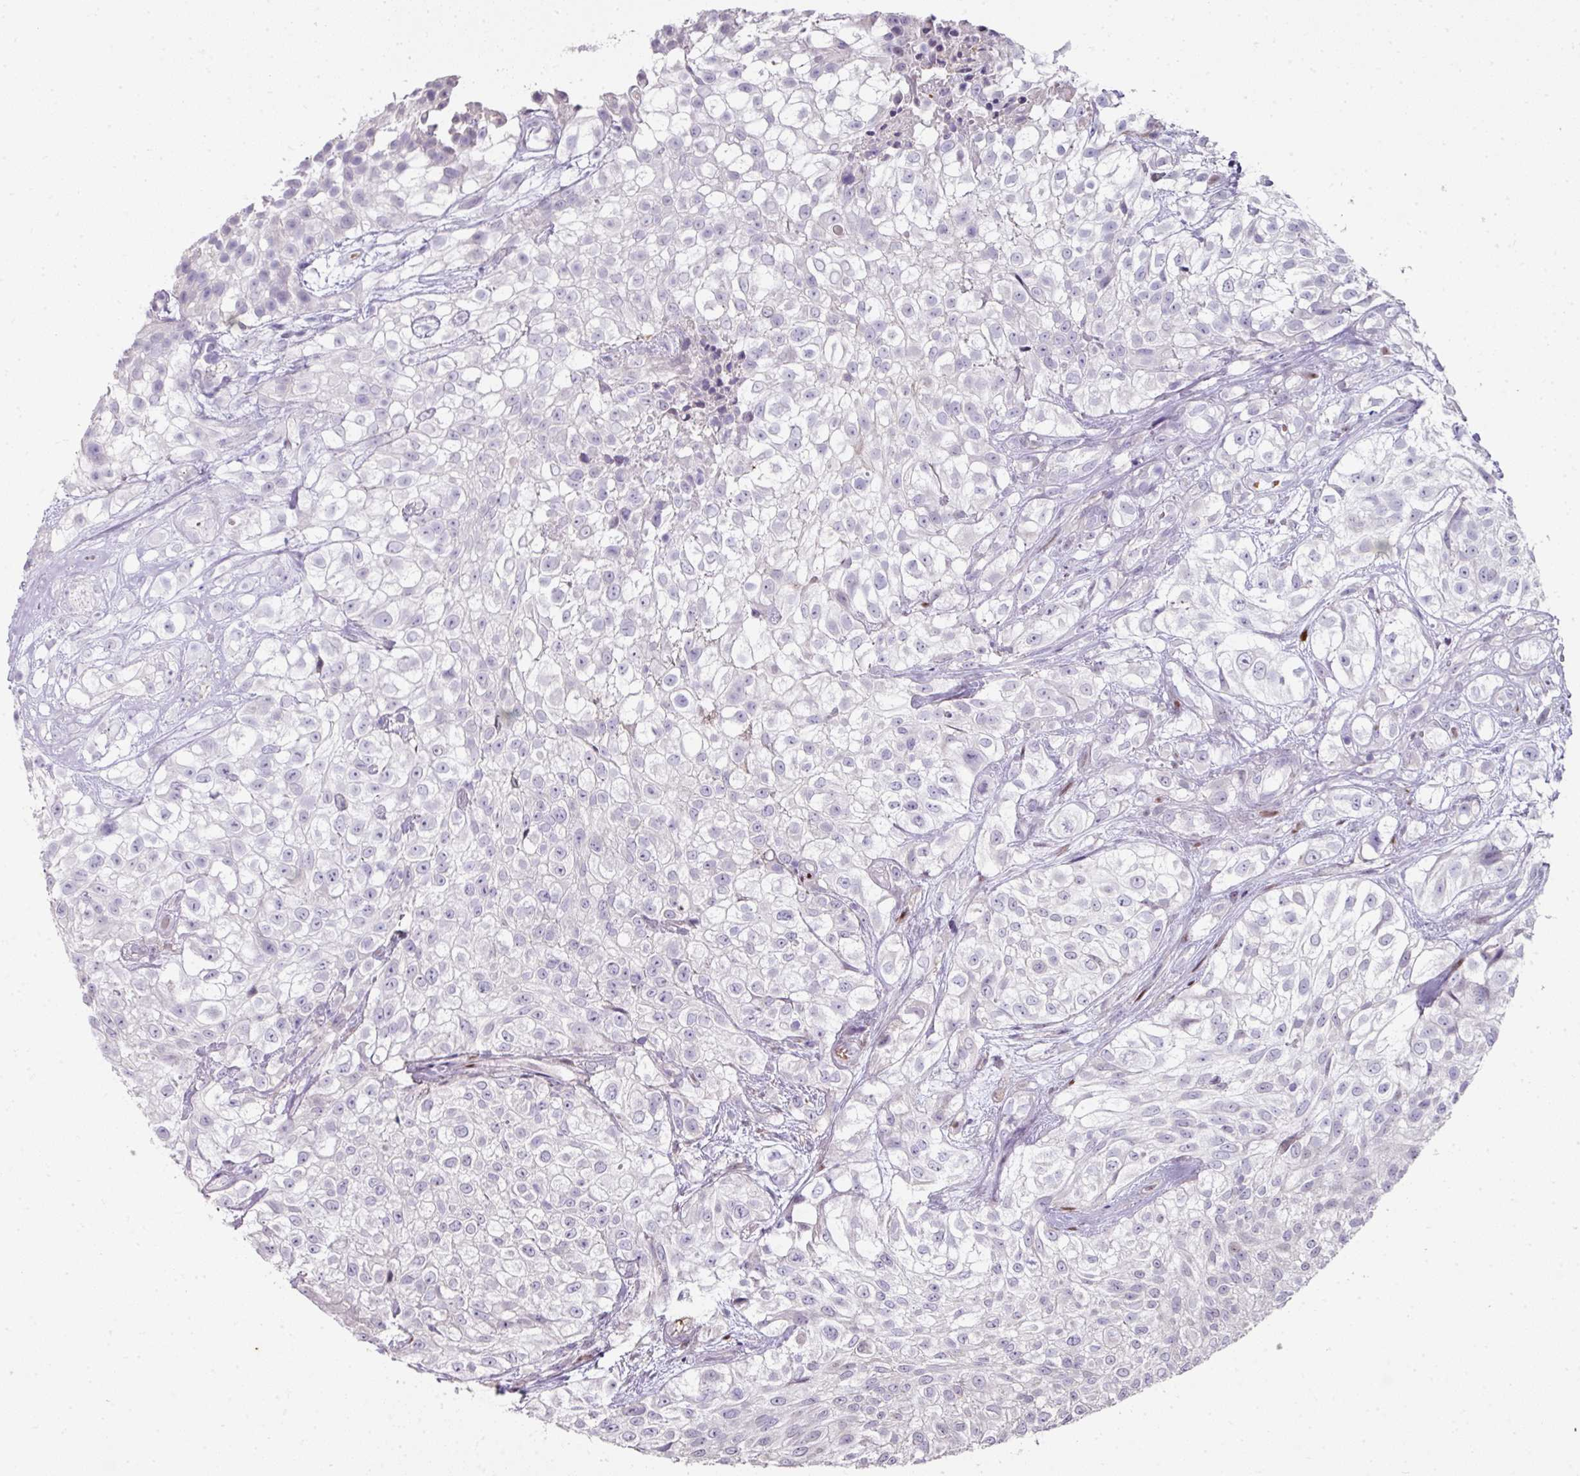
{"staining": {"intensity": "negative", "quantity": "none", "location": "none"}, "tissue": "urothelial cancer", "cell_type": "Tumor cells", "image_type": "cancer", "snomed": [{"axis": "morphology", "description": "Urothelial carcinoma, High grade"}, {"axis": "topography", "description": "Urinary bladder"}], "caption": "A high-resolution photomicrograph shows immunohistochemistry staining of high-grade urothelial carcinoma, which shows no significant positivity in tumor cells.", "gene": "ANKRD18A", "patient": {"sex": "male", "age": 56}}